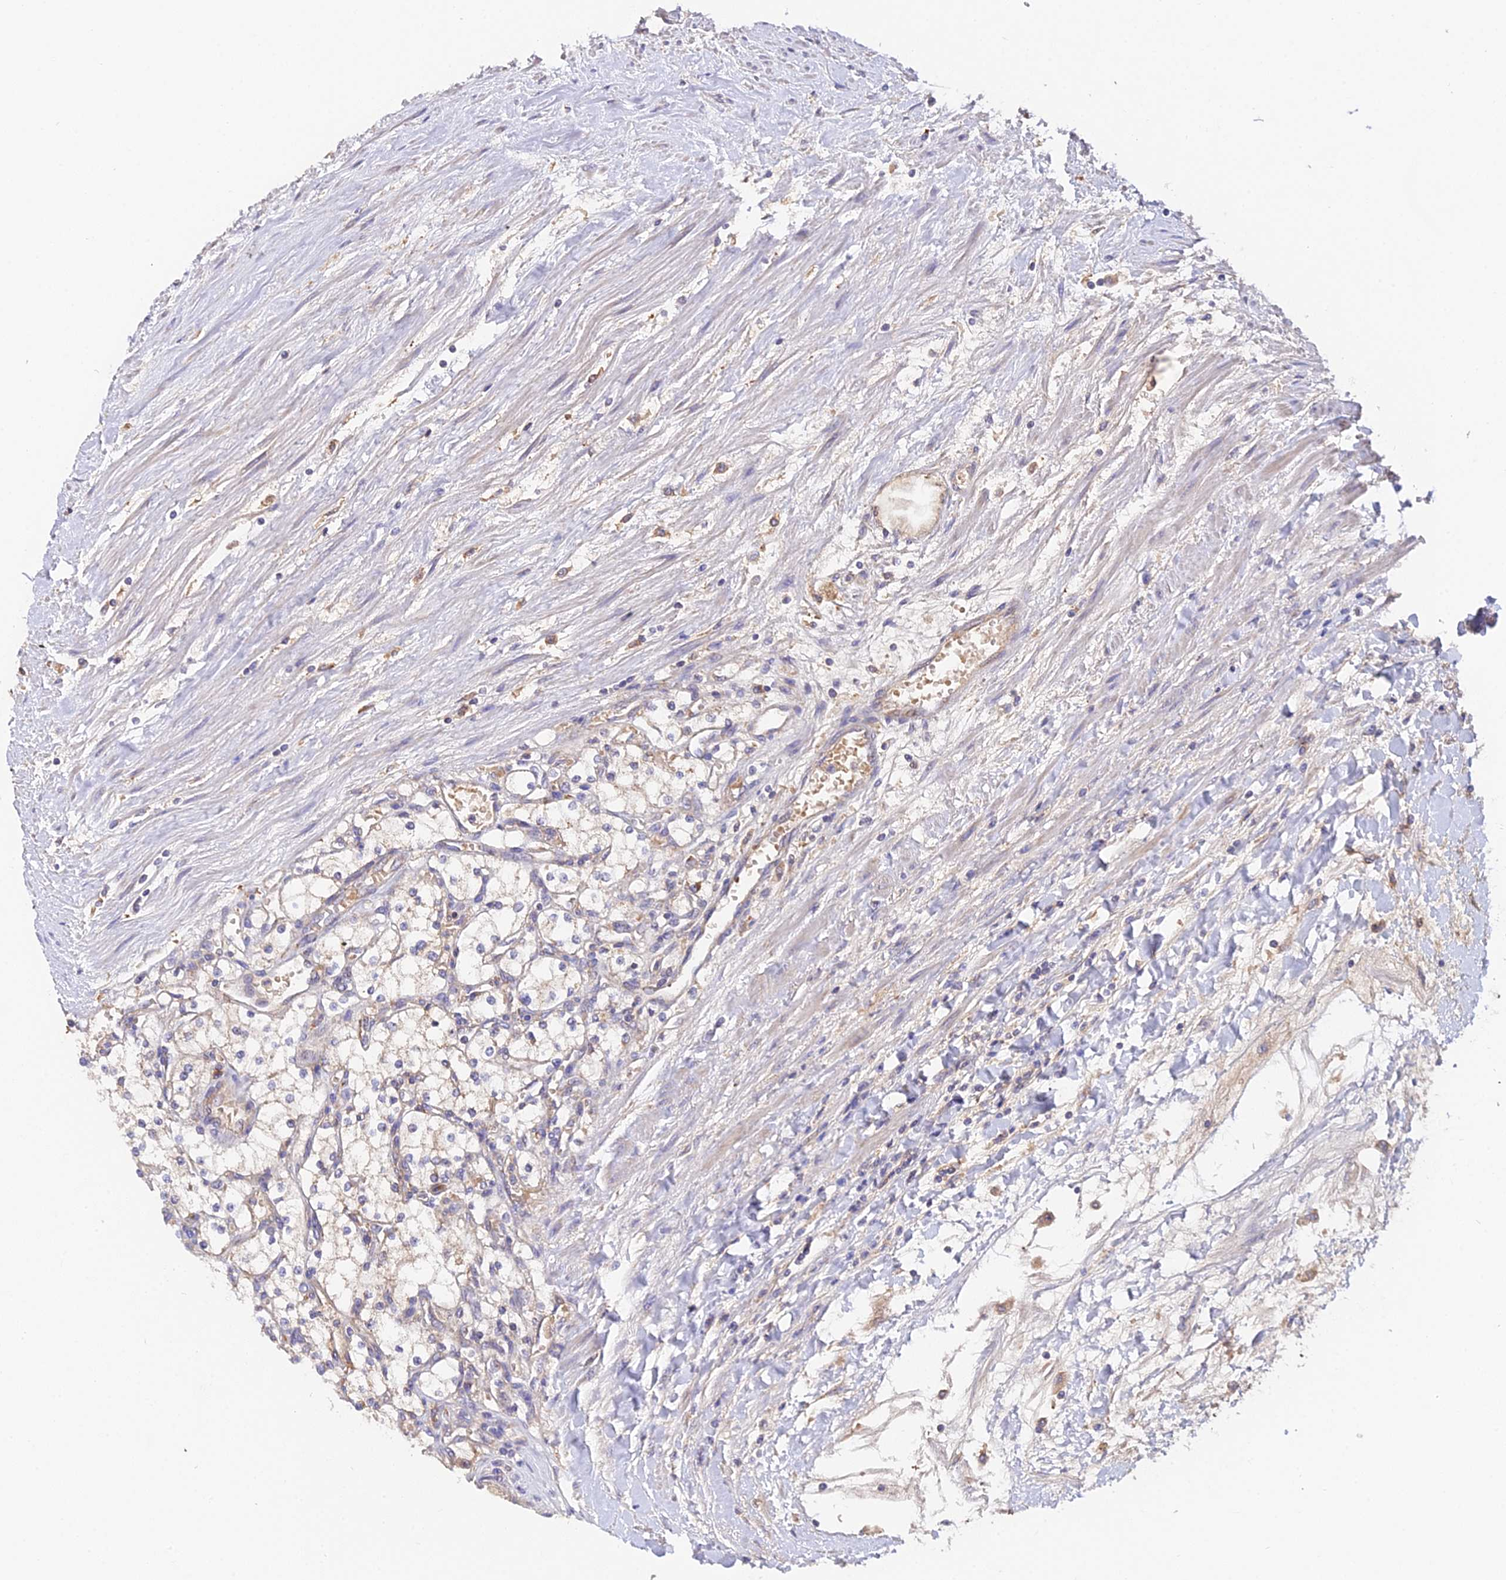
{"staining": {"intensity": "weak", "quantity": "25%-75%", "location": "cytoplasmic/membranous"}, "tissue": "renal cancer", "cell_type": "Tumor cells", "image_type": "cancer", "snomed": [{"axis": "morphology", "description": "Adenocarcinoma, NOS"}, {"axis": "topography", "description": "Kidney"}], "caption": "A photomicrograph of adenocarcinoma (renal) stained for a protein reveals weak cytoplasmic/membranous brown staining in tumor cells.", "gene": "ZBED8", "patient": {"sex": "male", "age": 80}}